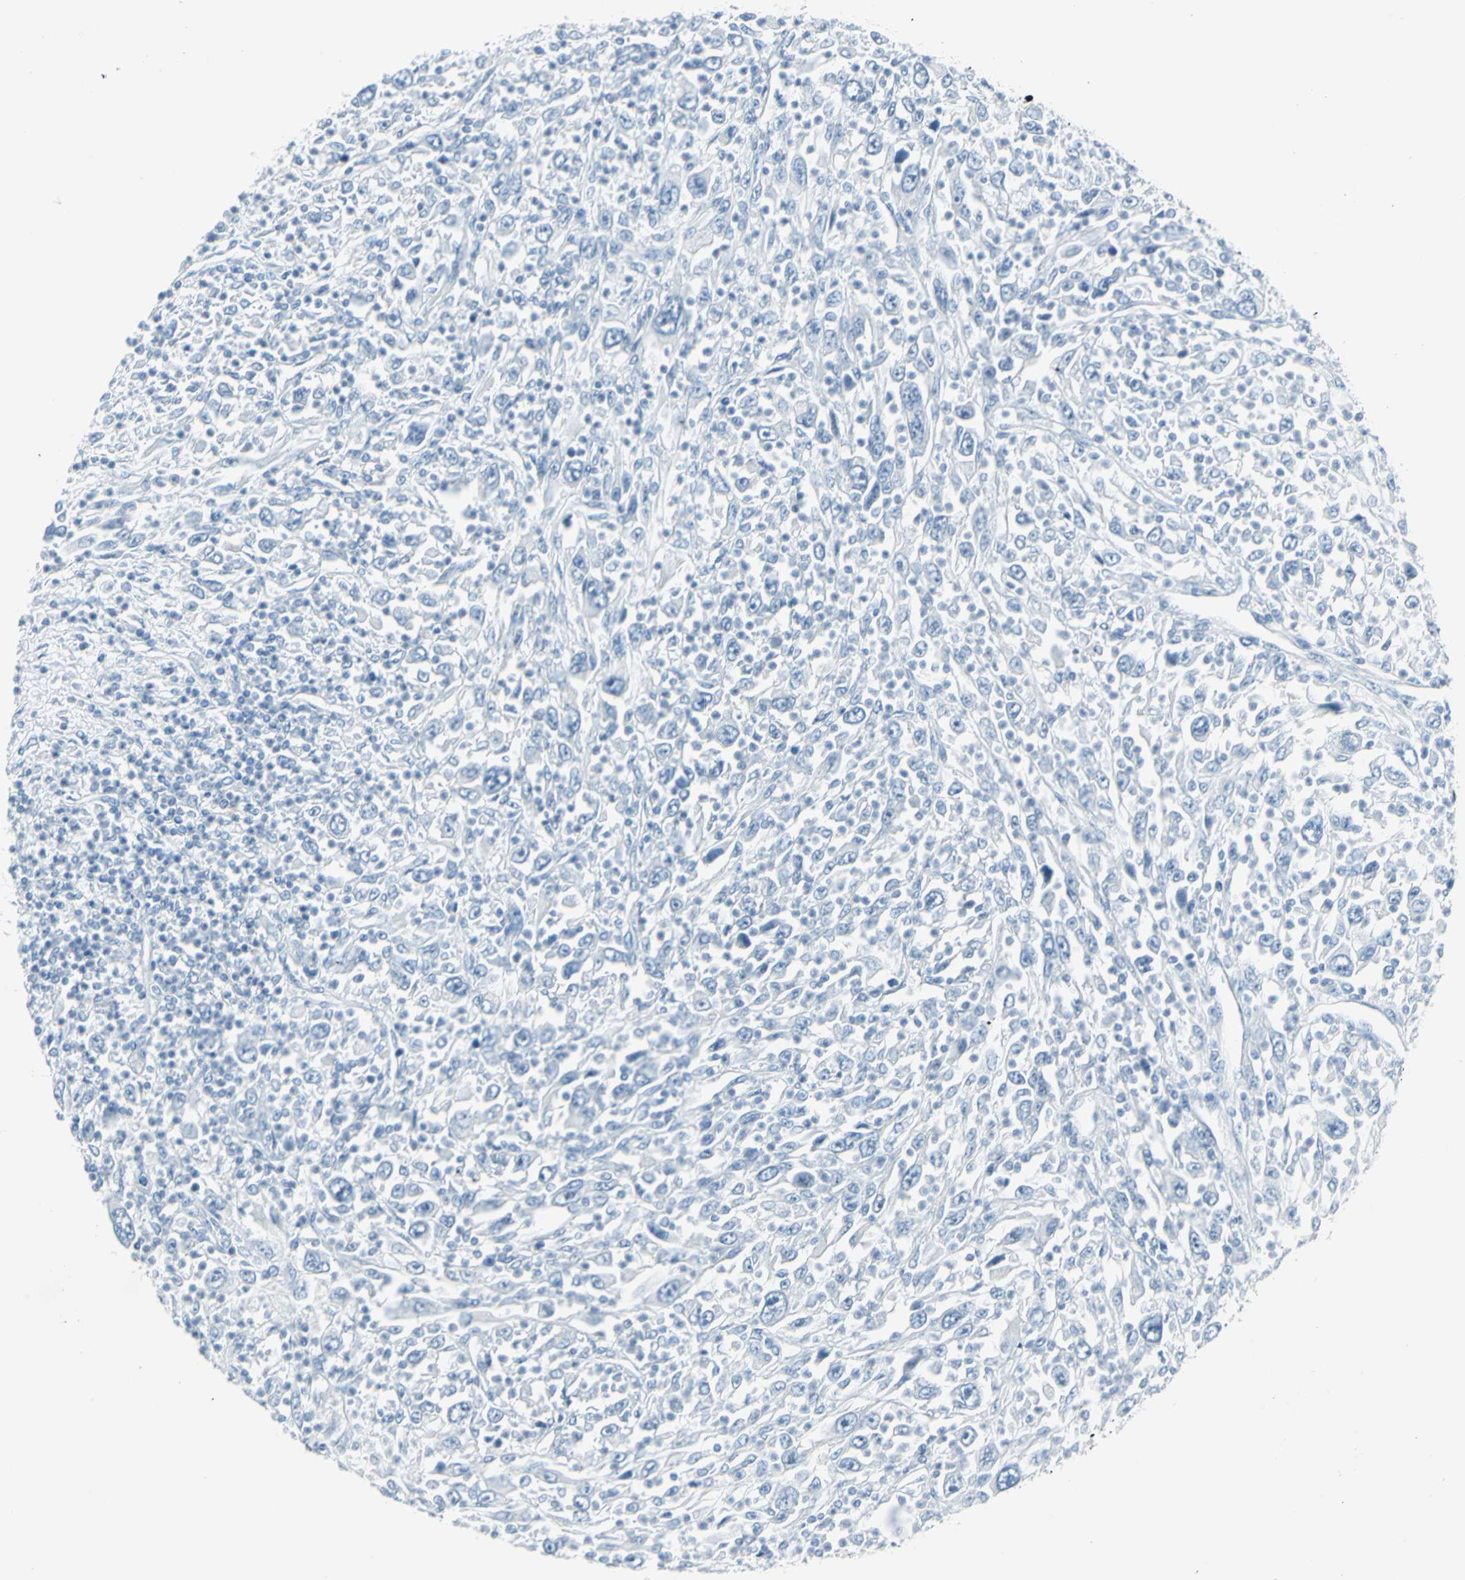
{"staining": {"intensity": "negative", "quantity": "none", "location": "none"}, "tissue": "melanoma", "cell_type": "Tumor cells", "image_type": "cancer", "snomed": [{"axis": "morphology", "description": "Malignant melanoma, Metastatic site"}, {"axis": "topography", "description": "Skin"}], "caption": "This is an immunohistochemistry histopathology image of melanoma. There is no positivity in tumor cells.", "gene": "DNAI2", "patient": {"sex": "female", "age": 56}}